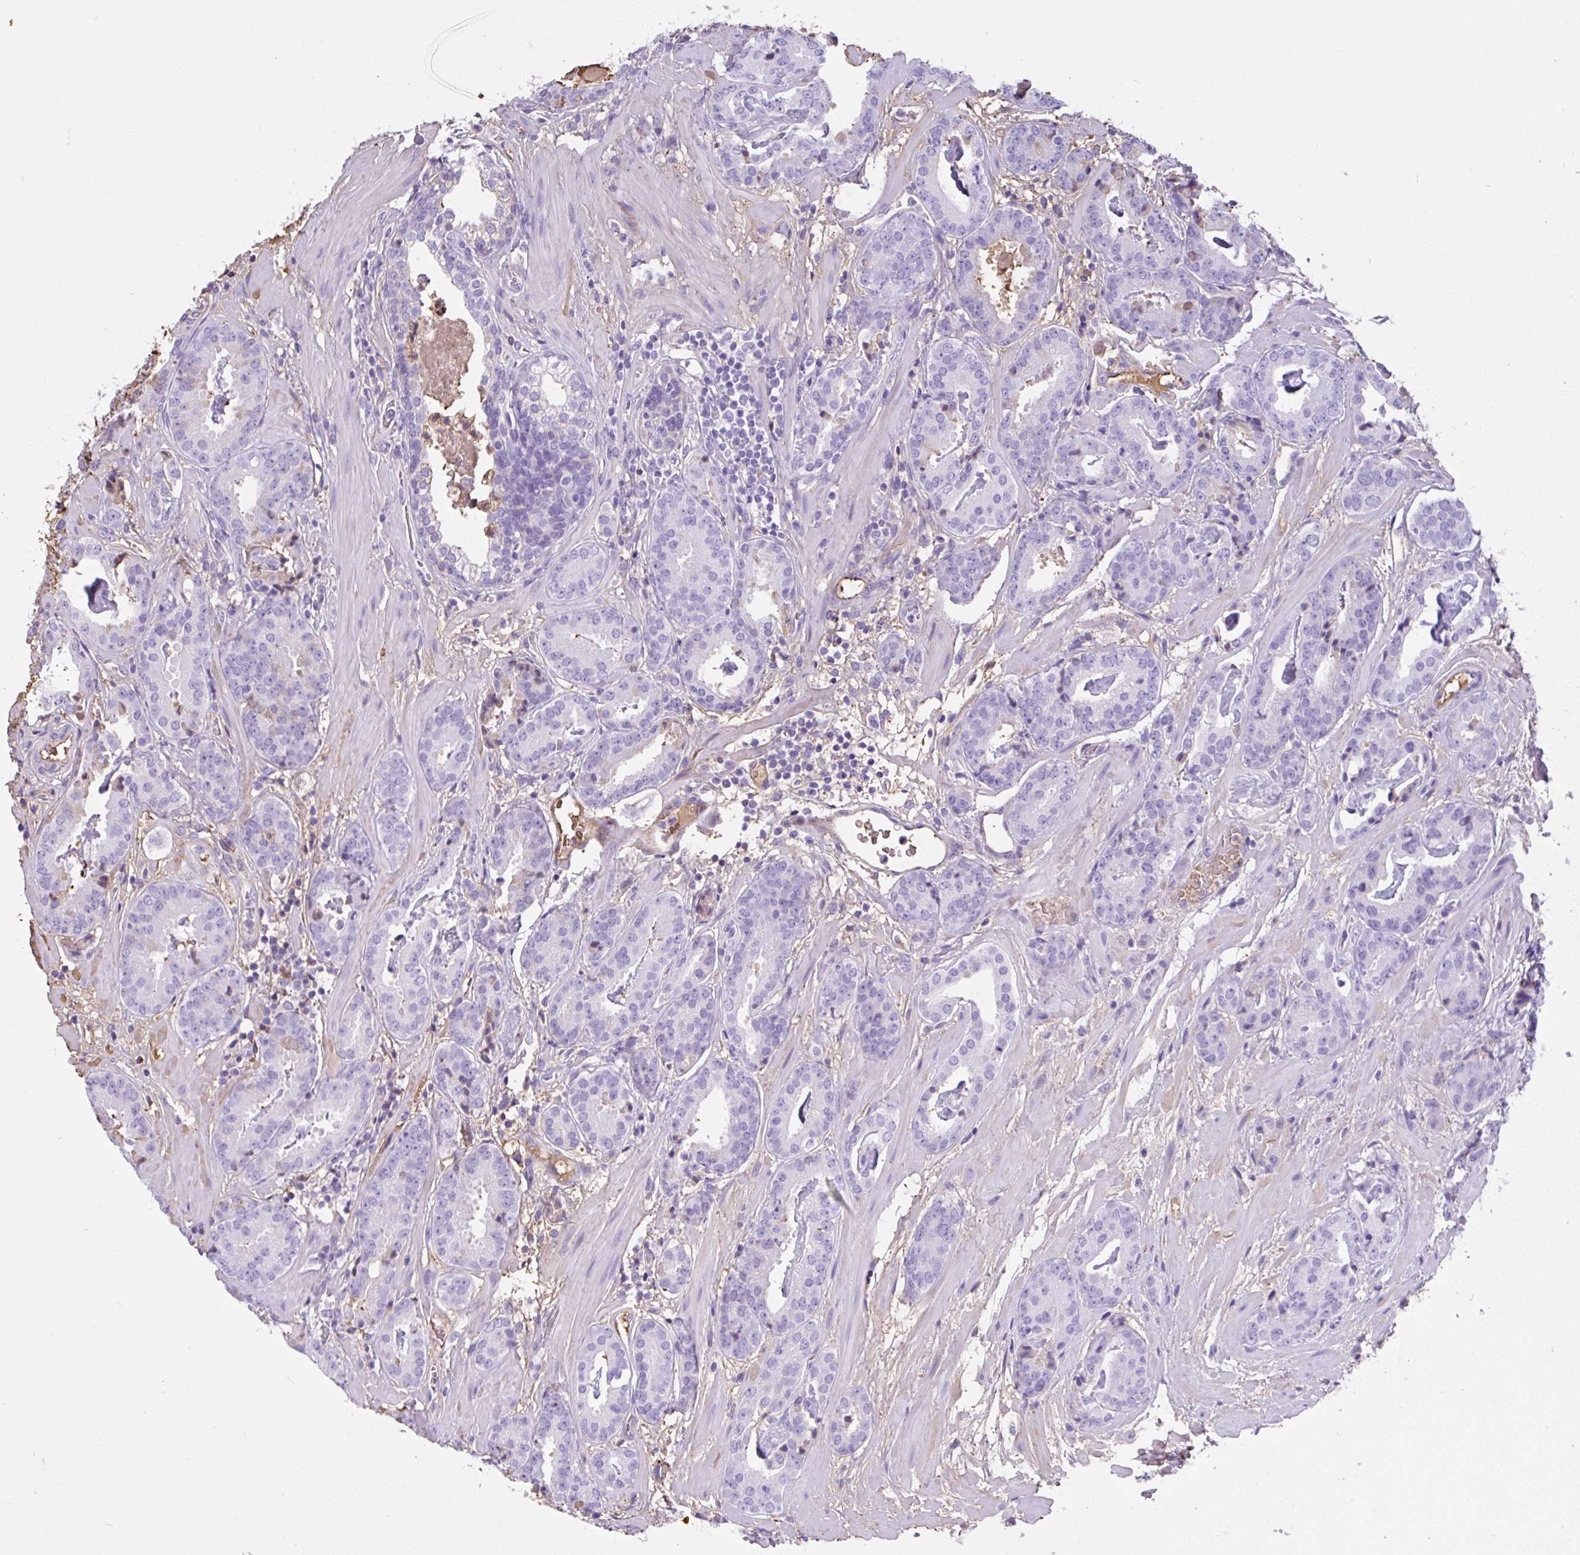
{"staining": {"intensity": "negative", "quantity": "none", "location": "none"}, "tissue": "prostate cancer", "cell_type": "Tumor cells", "image_type": "cancer", "snomed": [{"axis": "morphology", "description": "Adenocarcinoma, Low grade"}, {"axis": "topography", "description": "Prostate"}], "caption": "IHC of human prostate cancer reveals no positivity in tumor cells.", "gene": "HOXC12", "patient": {"sex": "male", "age": 62}}